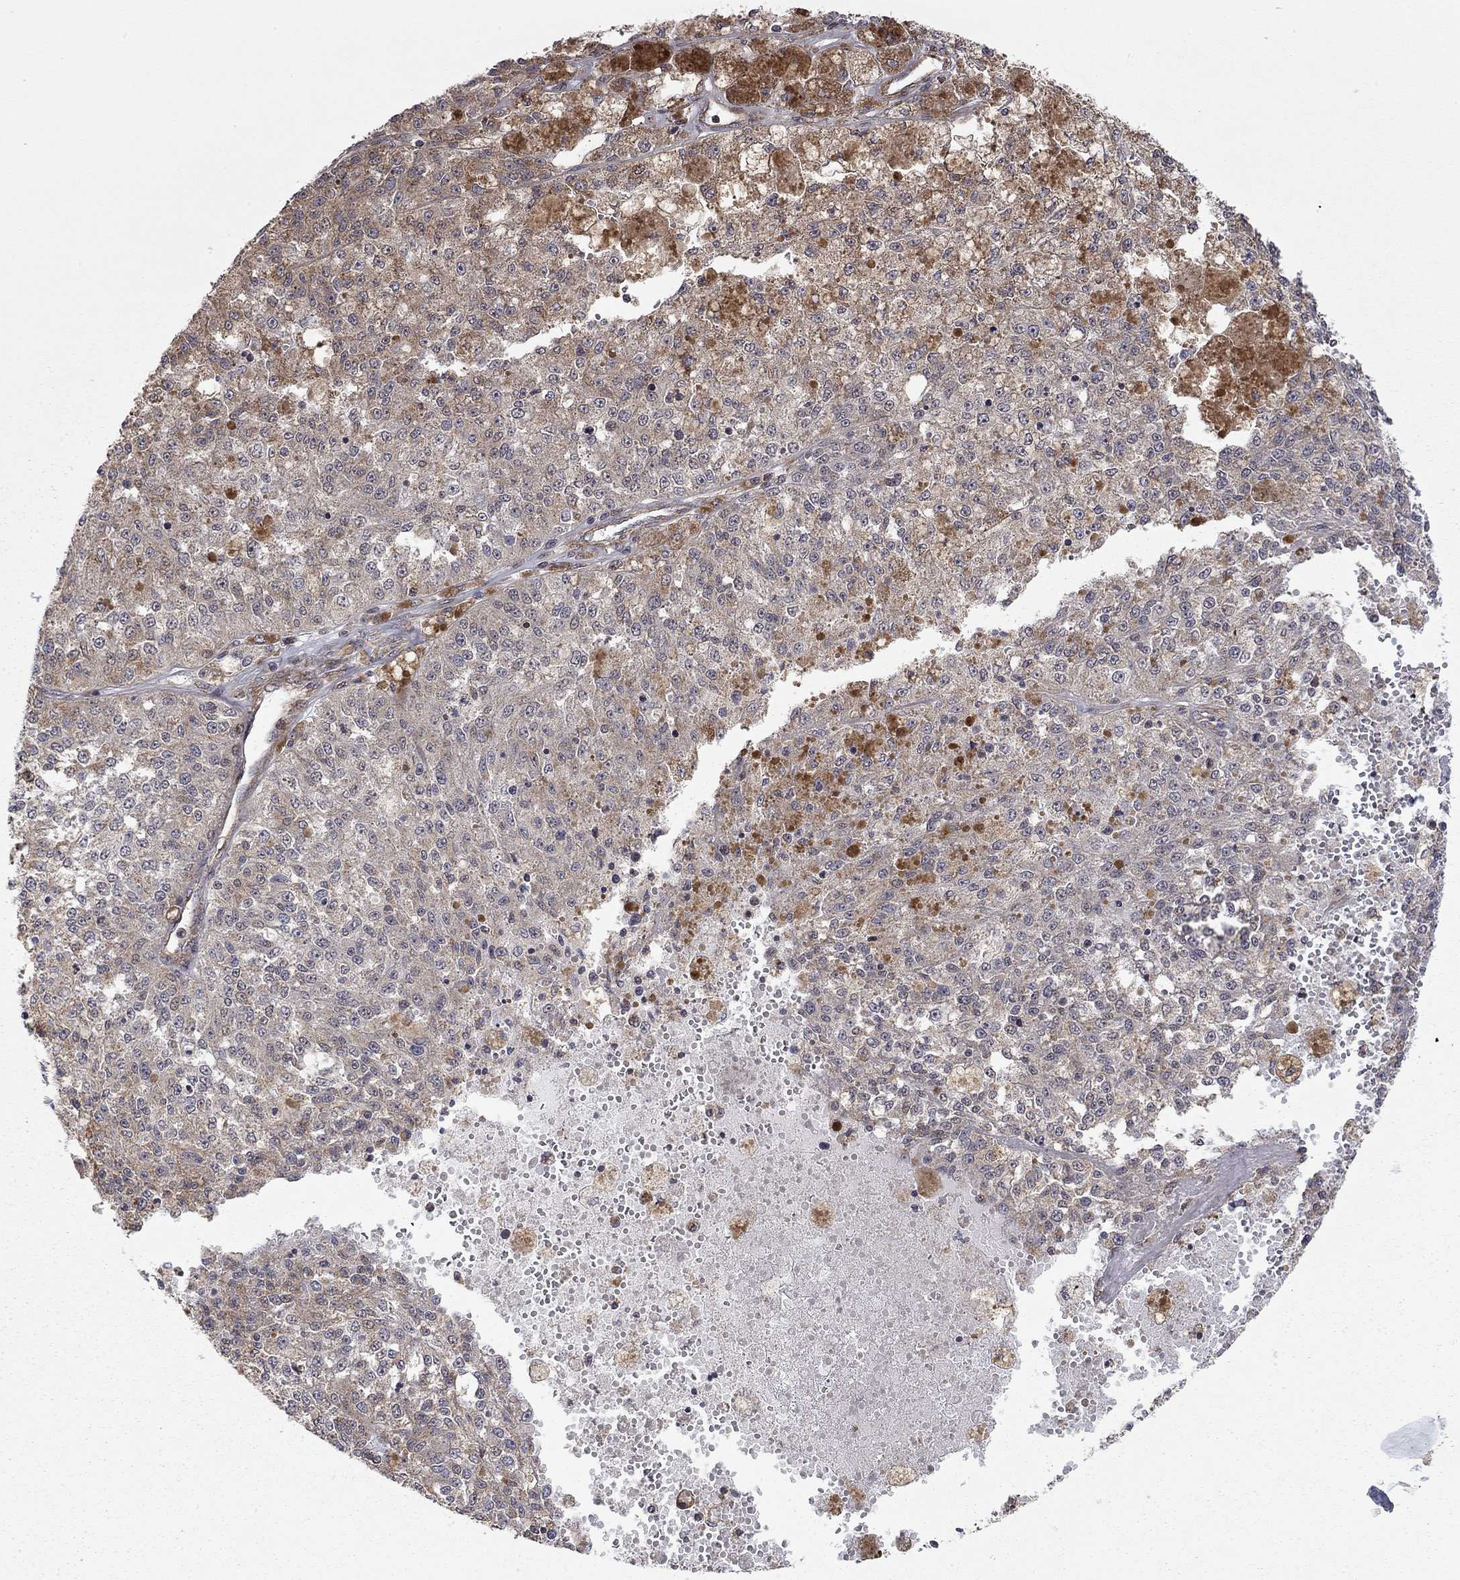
{"staining": {"intensity": "negative", "quantity": "none", "location": "none"}, "tissue": "melanoma", "cell_type": "Tumor cells", "image_type": "cancer", "snomed": [{"axis": "morphology", "description": "Malignant melanoma, Metastatic site"}, {"axis": "topography", "description": "Lymph node"}], "caption": "High power microscopy photomicrograph of an IHC image of malignant melanoma (metastatic site), revealing no significant positivity in tumor cells. (DAB (3,3'-diaminobenzidine) immunohistochemistry, high magnification).", "gene": "TDP1", "patient": {"sex": "female", "age": 64}}